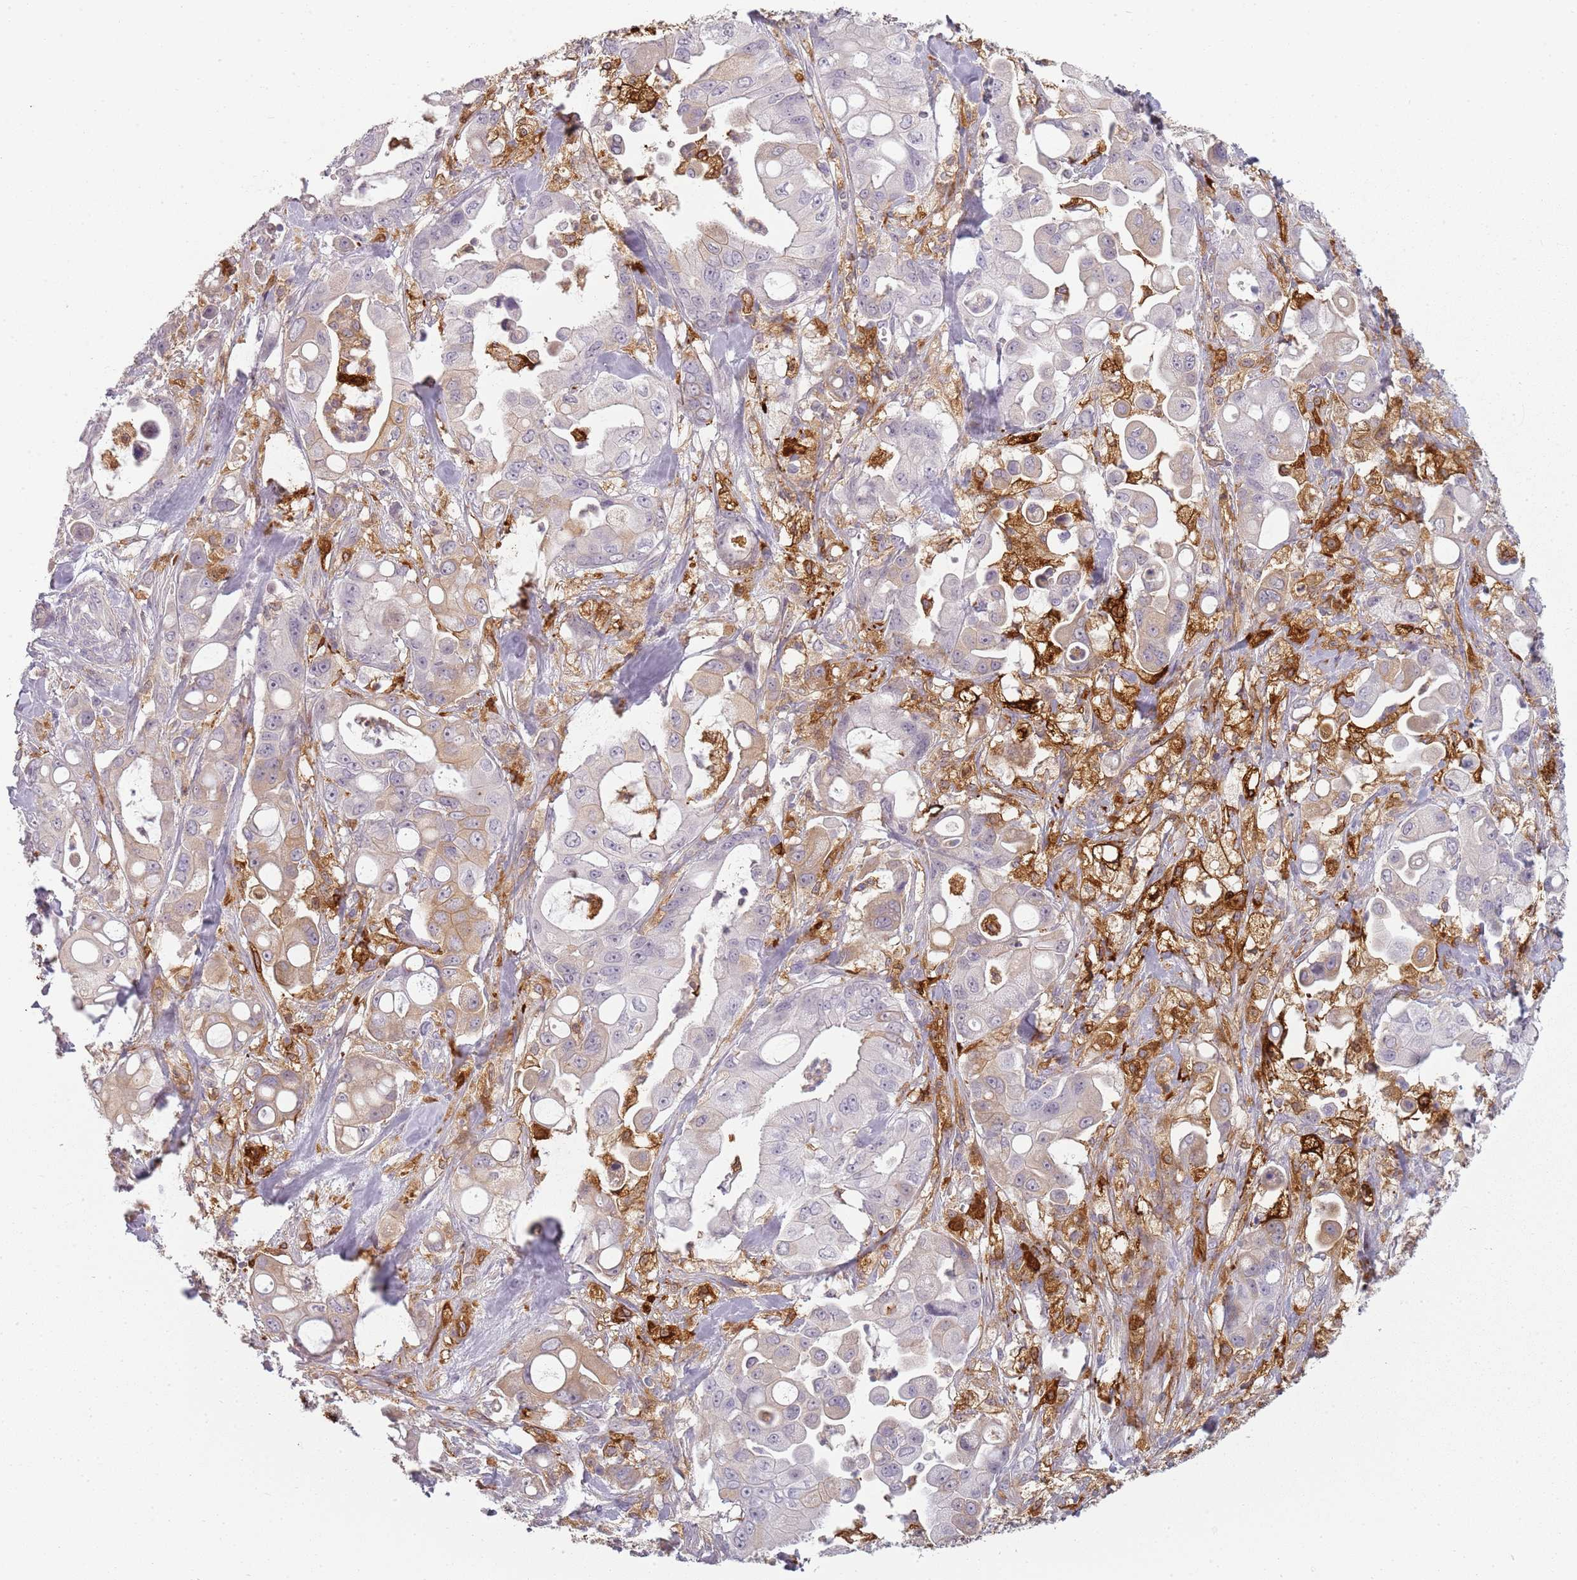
{"staining": {"intensity": "weak", "quantity": "<25%", "location": "cytoplasmic/membranous"}, "tissue": "pancreatic cancer", "cell_type": "Tumor cells", "image_type": "cancer", "snomed": [{"axis": "morphology", "description": "Adenocarcinoma, NOS"}, {"axis": "topography", "description": "Pancreas"}], "caption": "High magnification brightfield microscopy of adenocarcinoma (pancreatic) stained with DAB (3,3'-diaminobenzidine) (brown) and counterstained with hematoxylin (blue): tumor cells show no significant positivity.", "gene": "CC2D2B", "patient": {"sex": "male", "age": 68}}